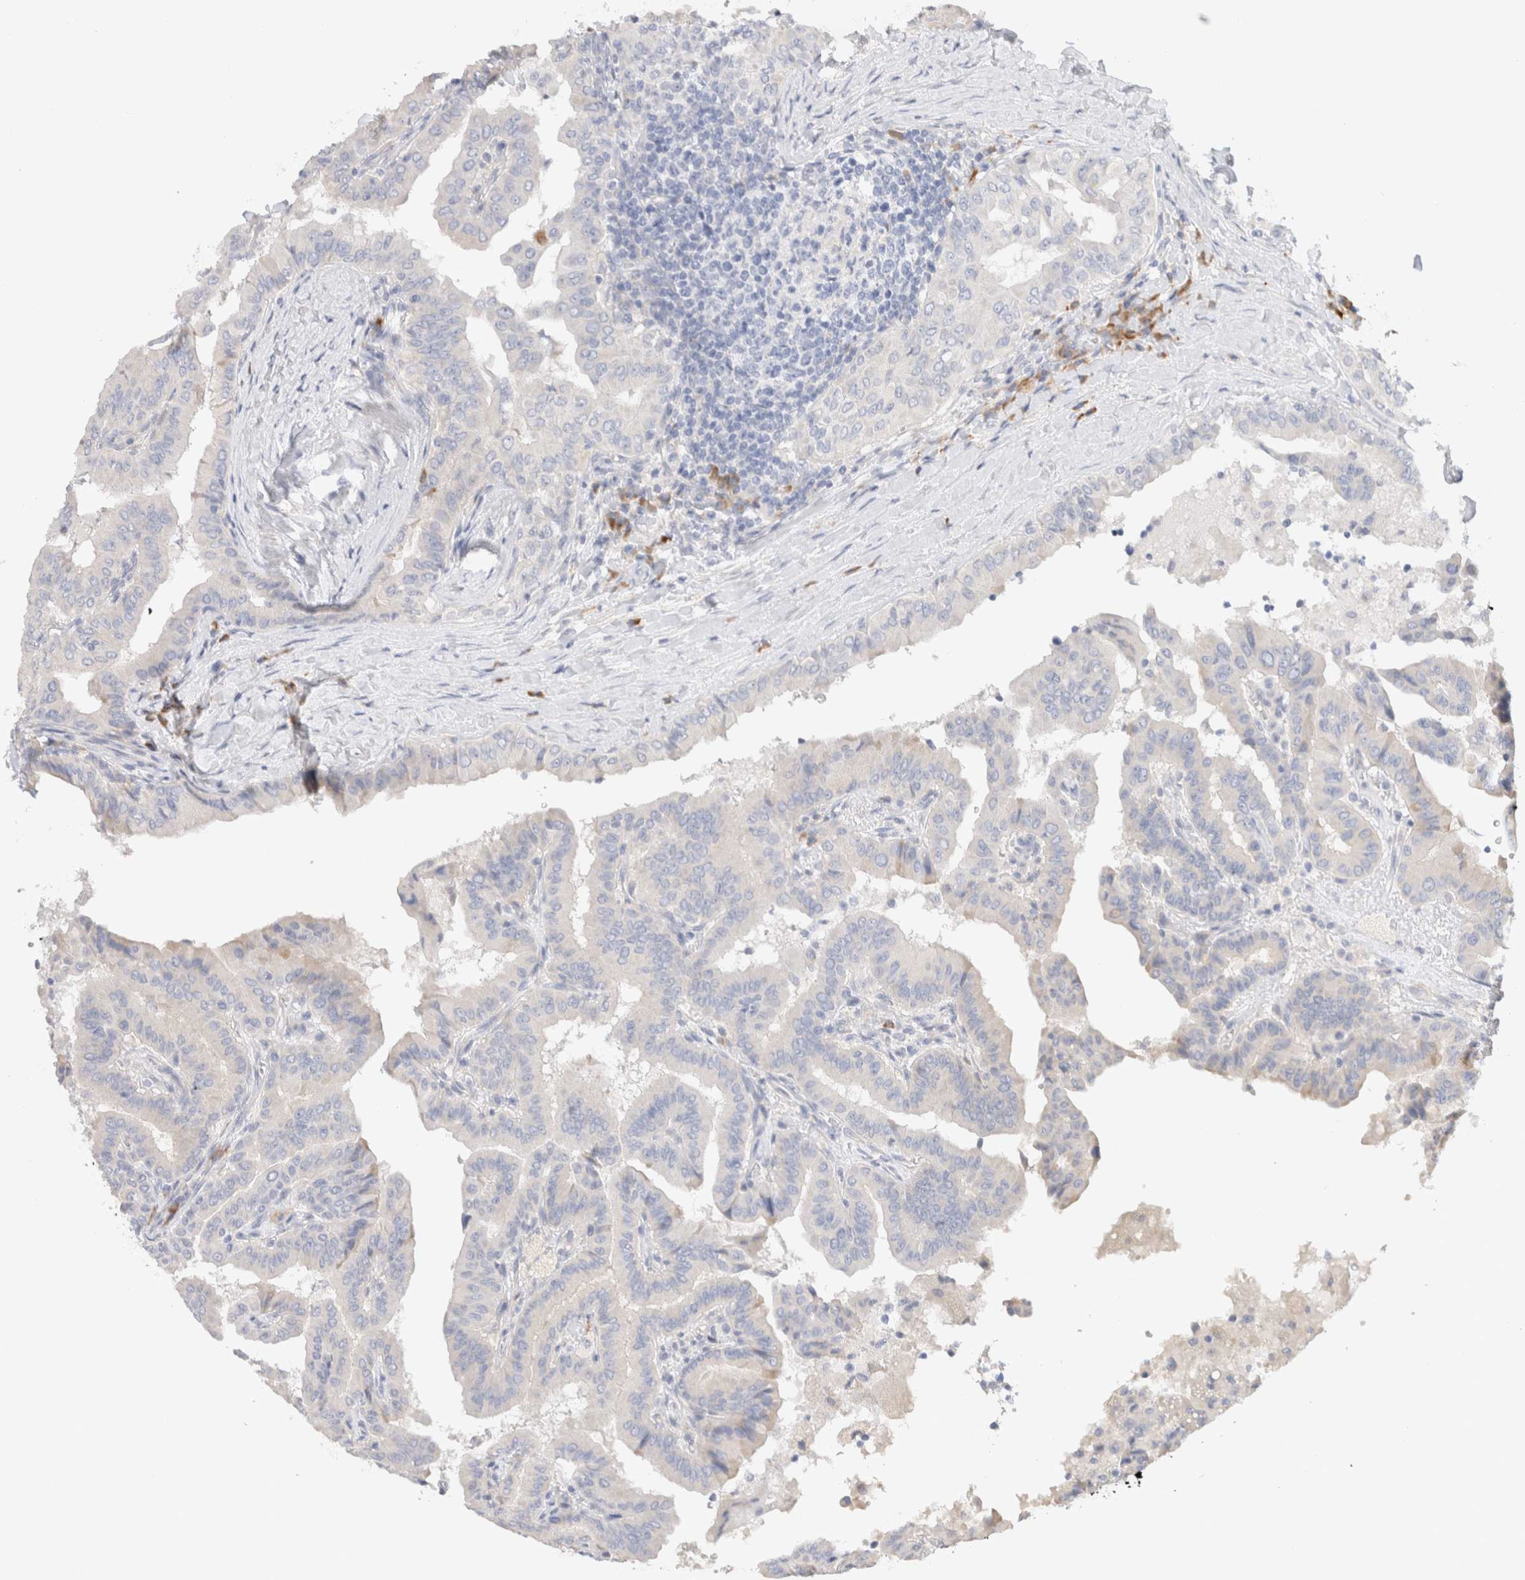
{"staining": {"intensity": "negative", "quantity": "none", "location": "none"}, "tissue": "thyroid cancer", "cell_type": "Tumor cells", "image_type": "cancer", "snomed": [{"axis": "morphology", "description": "Papillary adenocarcinoma, NOS"}, {"axis": "topography", "description": "Thyroid gland"}], "caption": "Immunohistochemical staining of thyroid cancer demonstrates no significant positivity in tumor cells.", "gene": "GADD45G", "patient": {"sex": "male", "age": 33}}